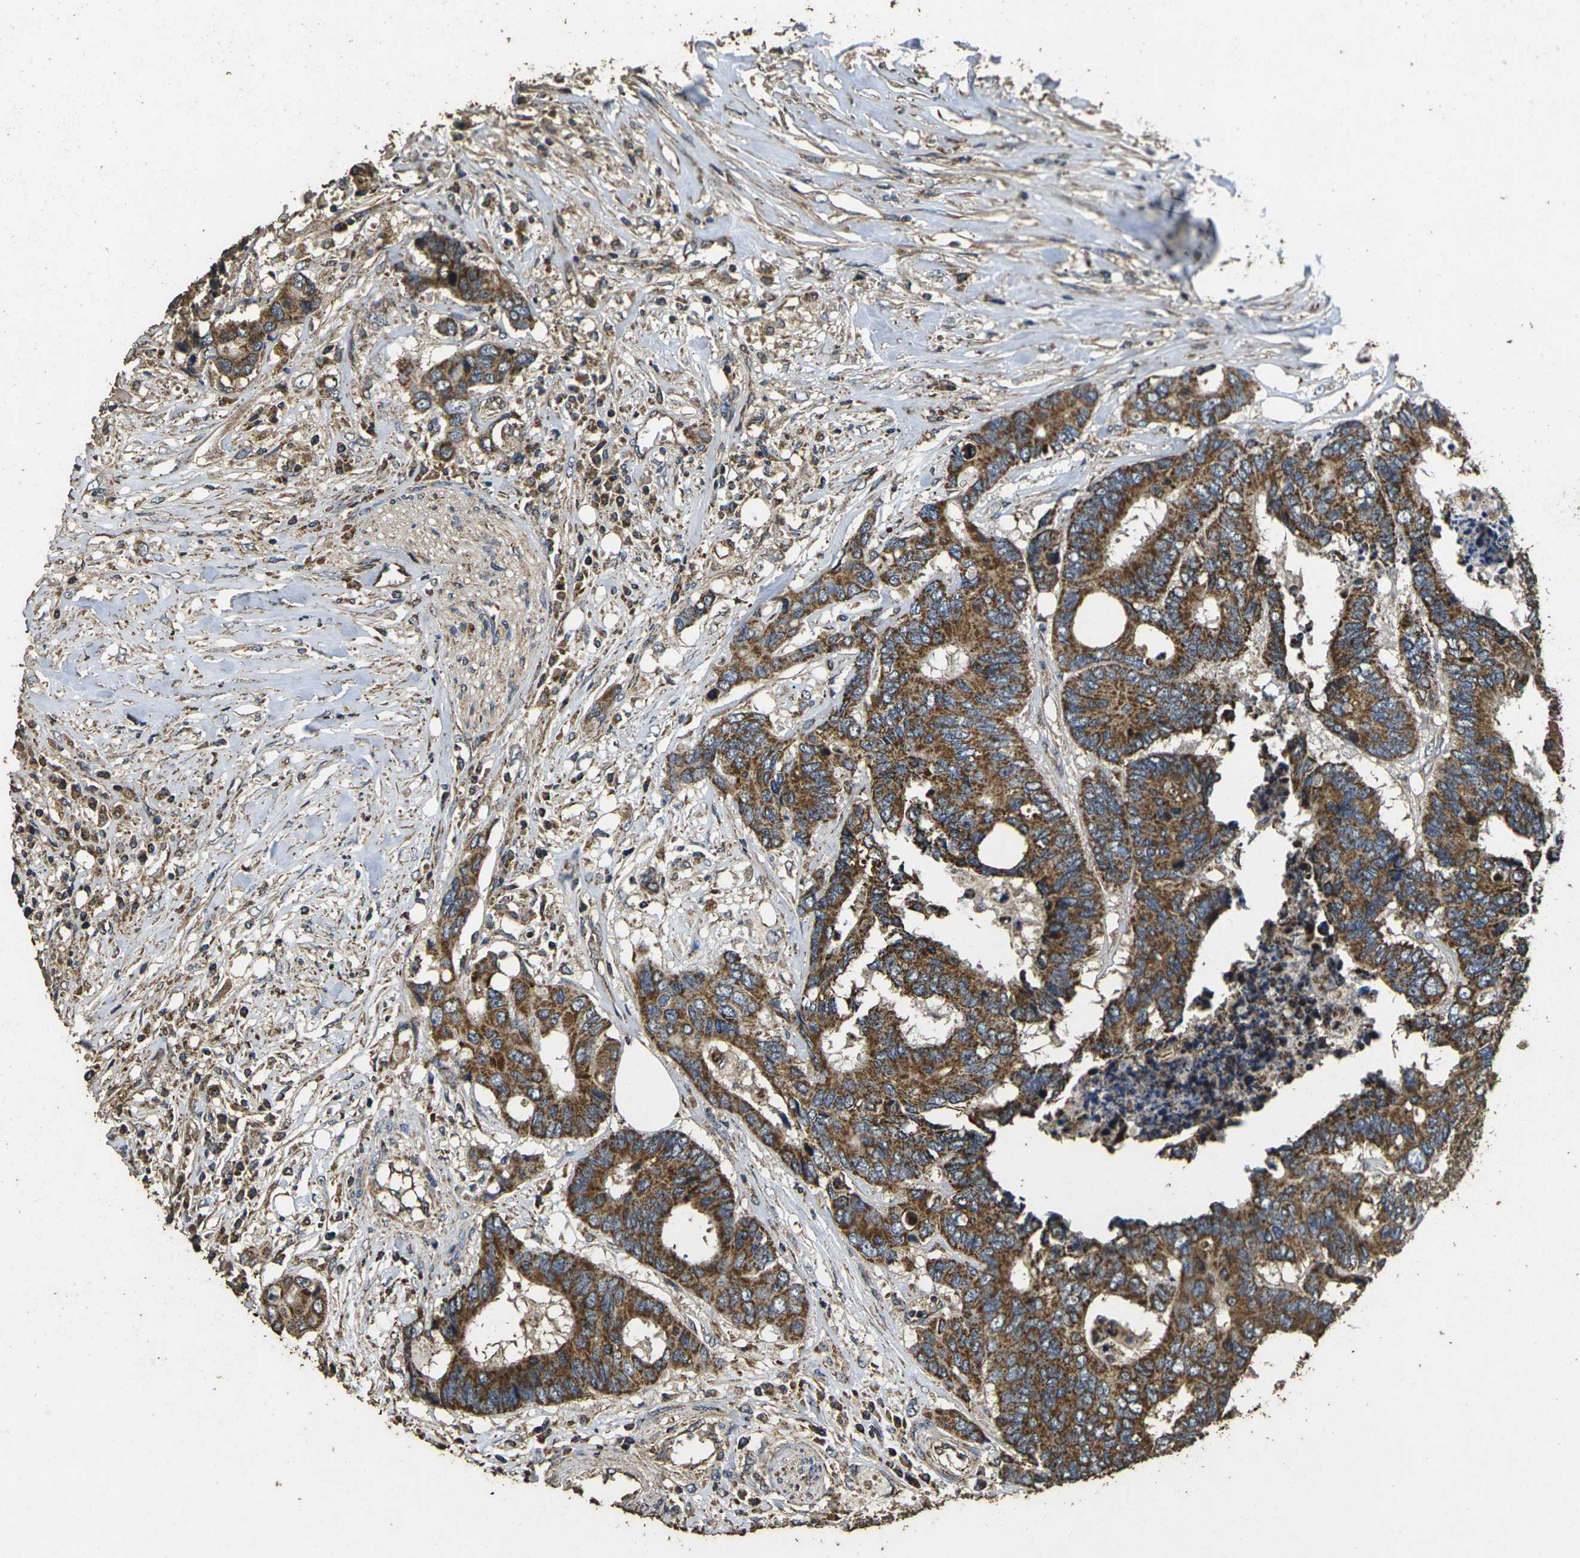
{"staining": {"intensity": "strong", "quantity": ">75%", "location": "cytoplasmic/membranous"}, "tissue": "colorectal cancer", "cell_type": "Tumor cells", "image_type": "cancer", "snomed": [{"axis": "morphology", "description": "Adenocarcinoma, NOS"}, {"axis": "topography", "description": "Rectum"}], "caption": "Human adenocarcinoma (colorectal) stained with a protein marker reveals strong staining in tumor cells.", "gene": "MAPK11", "patient": {"sex": "male", "age": 55}}